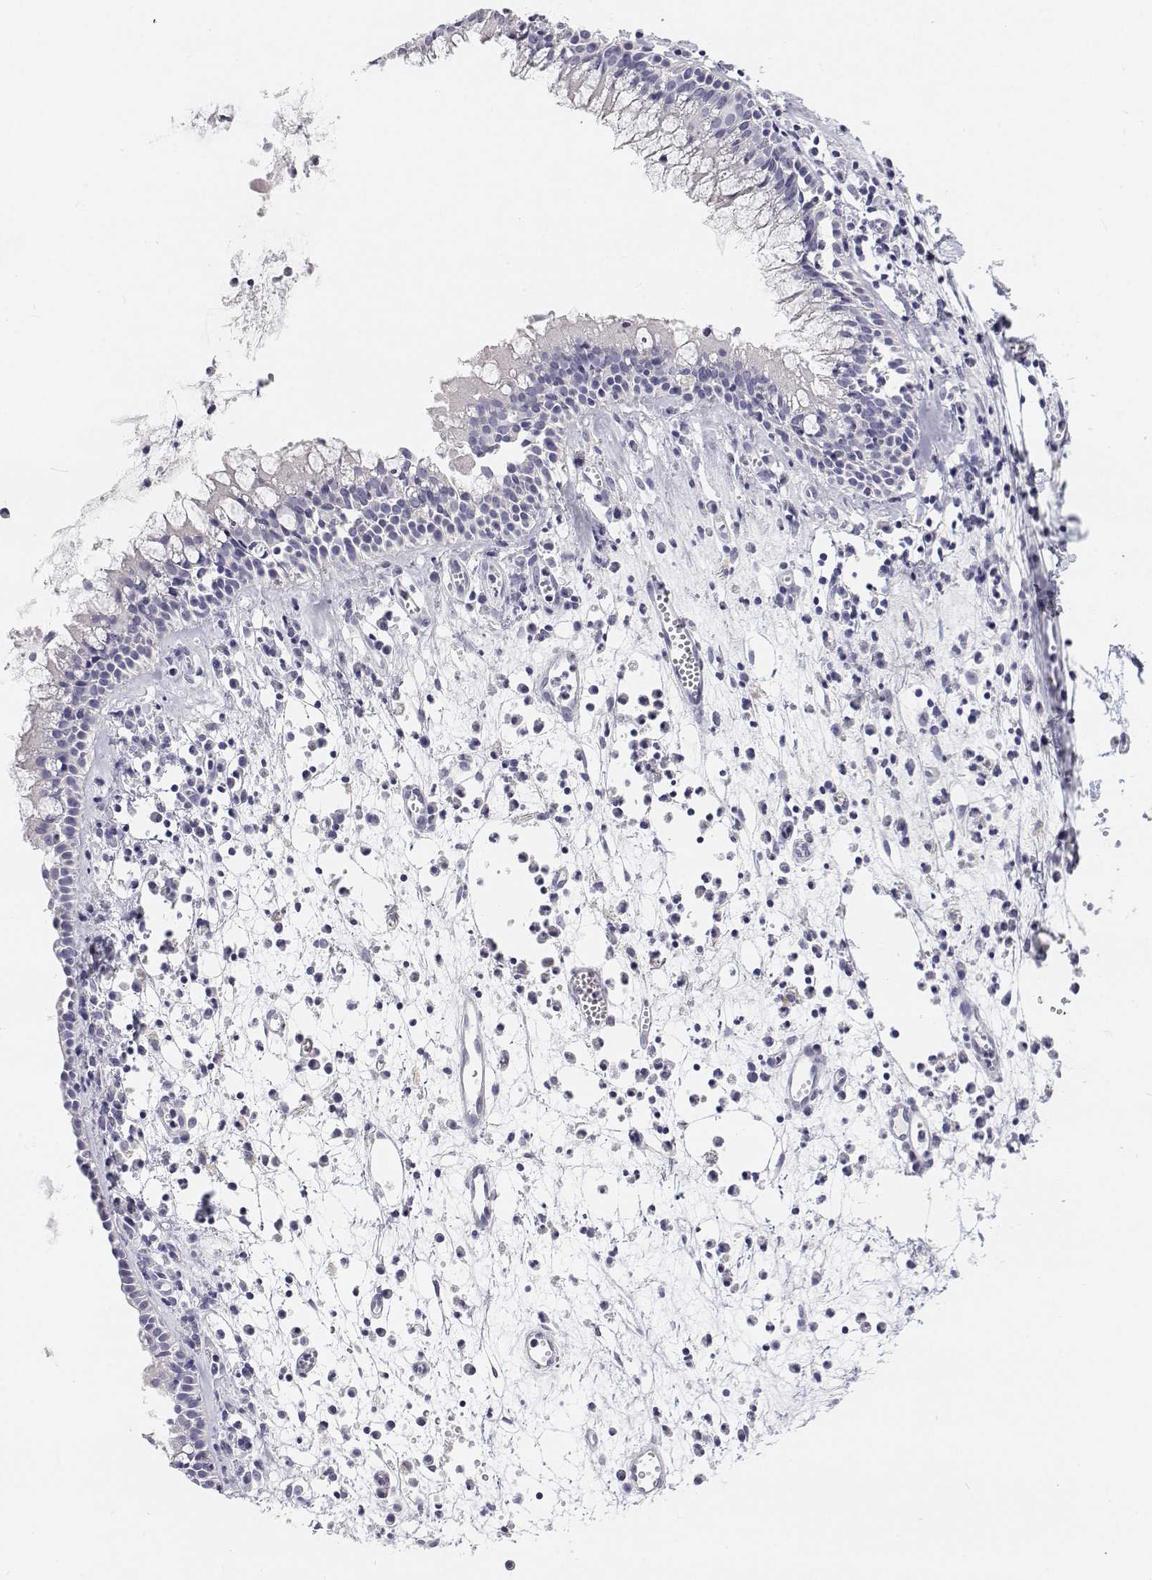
{"staining": {"intensity": "negative", "quantity": "none", "location": "none"}, "tissue": "nasopharynx", "cell_type": "Respiratory epithelial cells", "image_type": "normal", "snomed": [{"axis": "morphology", "description": "Normal tissue, NOS"}, {"axis": "topography", "description": "Nasopharynx"}], "caption": "DAB (3,3'-diaminobenzidine) immunohistochemical staining of unremarkable nasopharynx demonstrates no significant expression in respiratory epithelial cells.", "gene": "NCR2", "patient": {"sex": "female", "age": 52}}